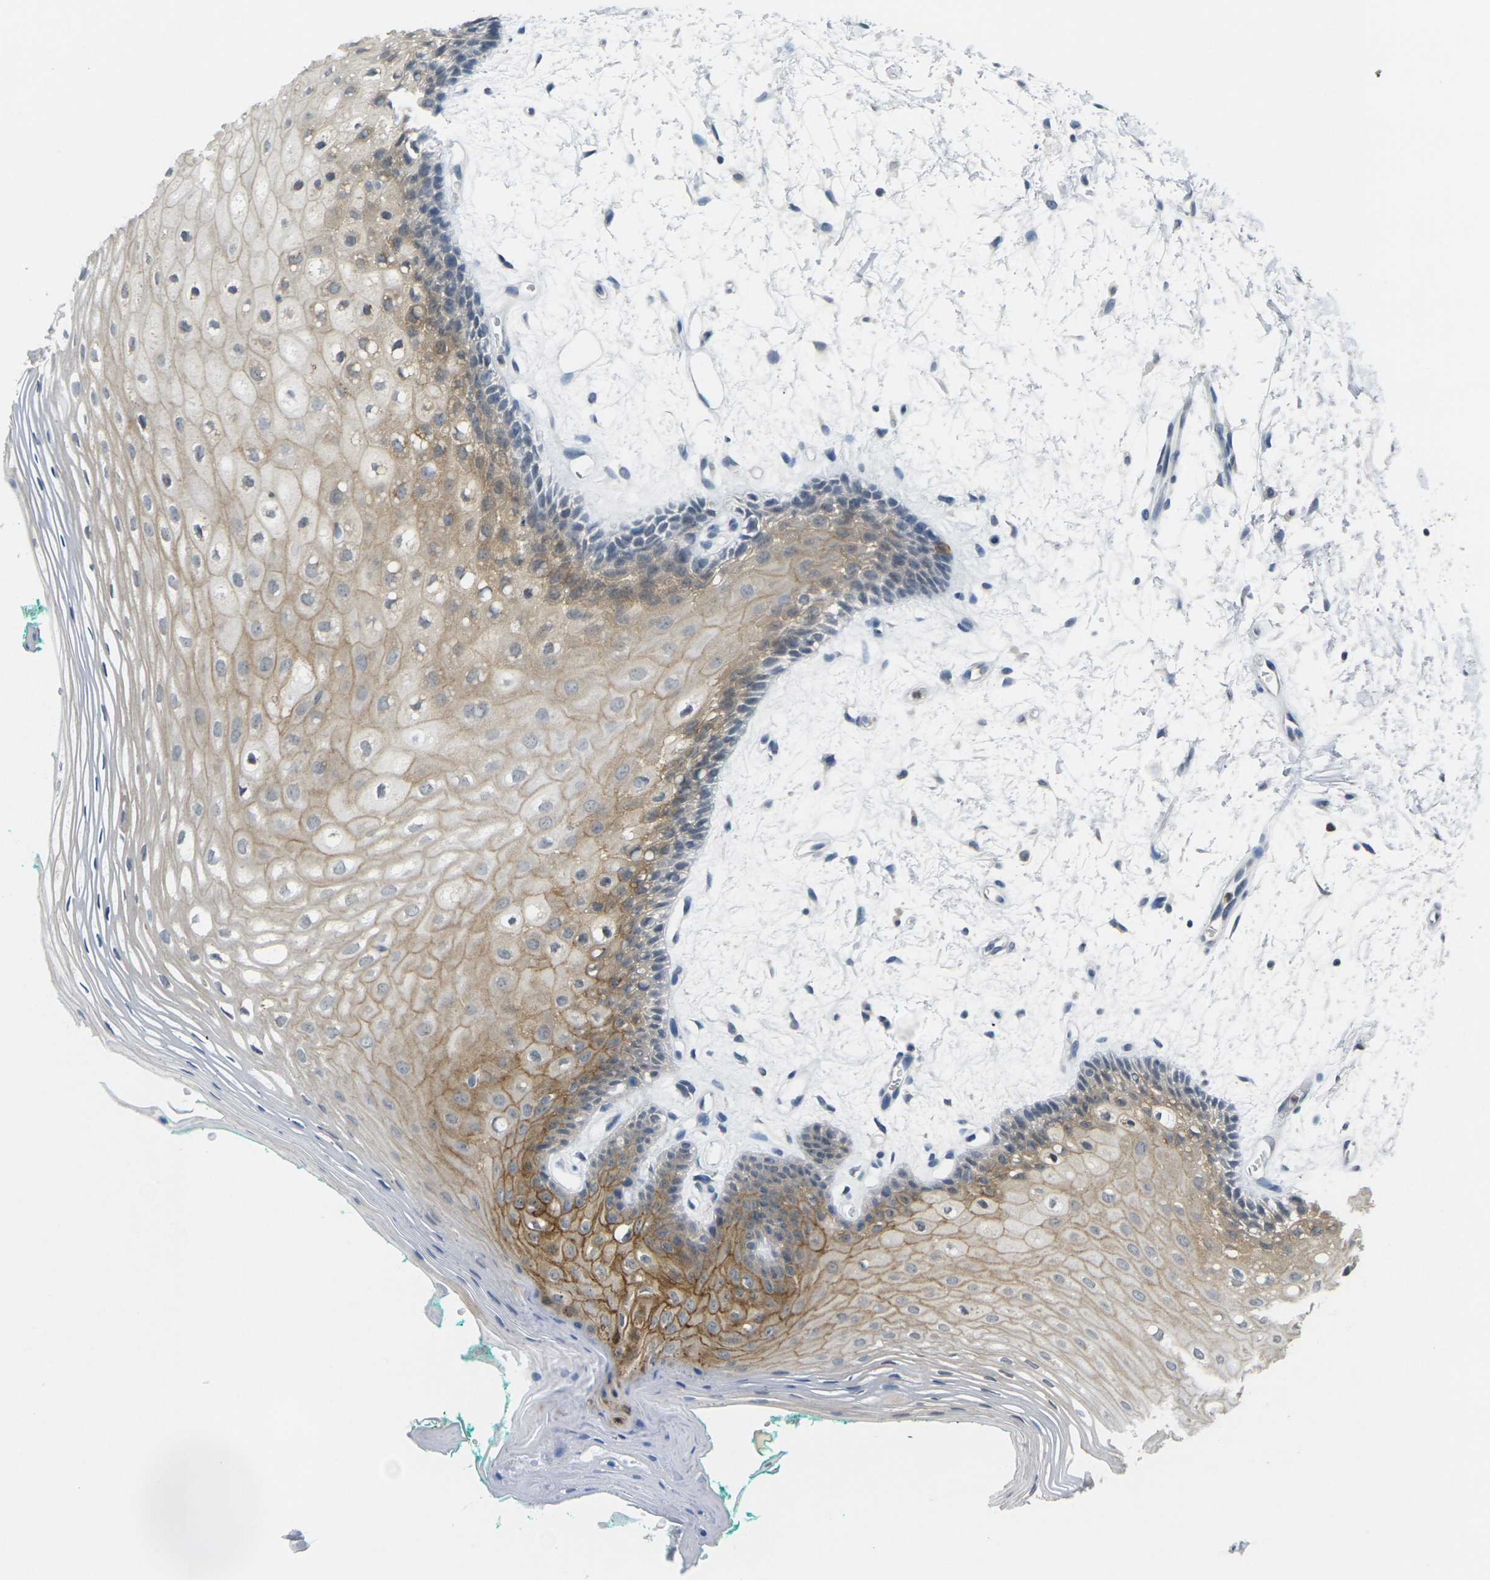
{"staining": {"intensity": "moderate", "quantity": ">75%", "location": "cytoplasmic/membranous"}, "tissue": "oral mucosa", "cell_type": "Squamous epithelial cells", "image_type": "normal", "snomed": [{"axis": "morphology", "description": "Normal tissue, NOS"}, {"axis": "topography", "description": "Skeletal muscle"}, {"axis": "topography", "description": "Oral tissue"}, {"axis": "topography", "description": "Peripheral nerve tissue"}], "caption": "Squamous epithelial cells exhibit medium levels of moderate cytoplasmic/membranous positivity in approximately >75% of cells in unremarkable oral mucosa.", "gene": "SPTBN2", "patient": {"sex": "female", "age": 84}}